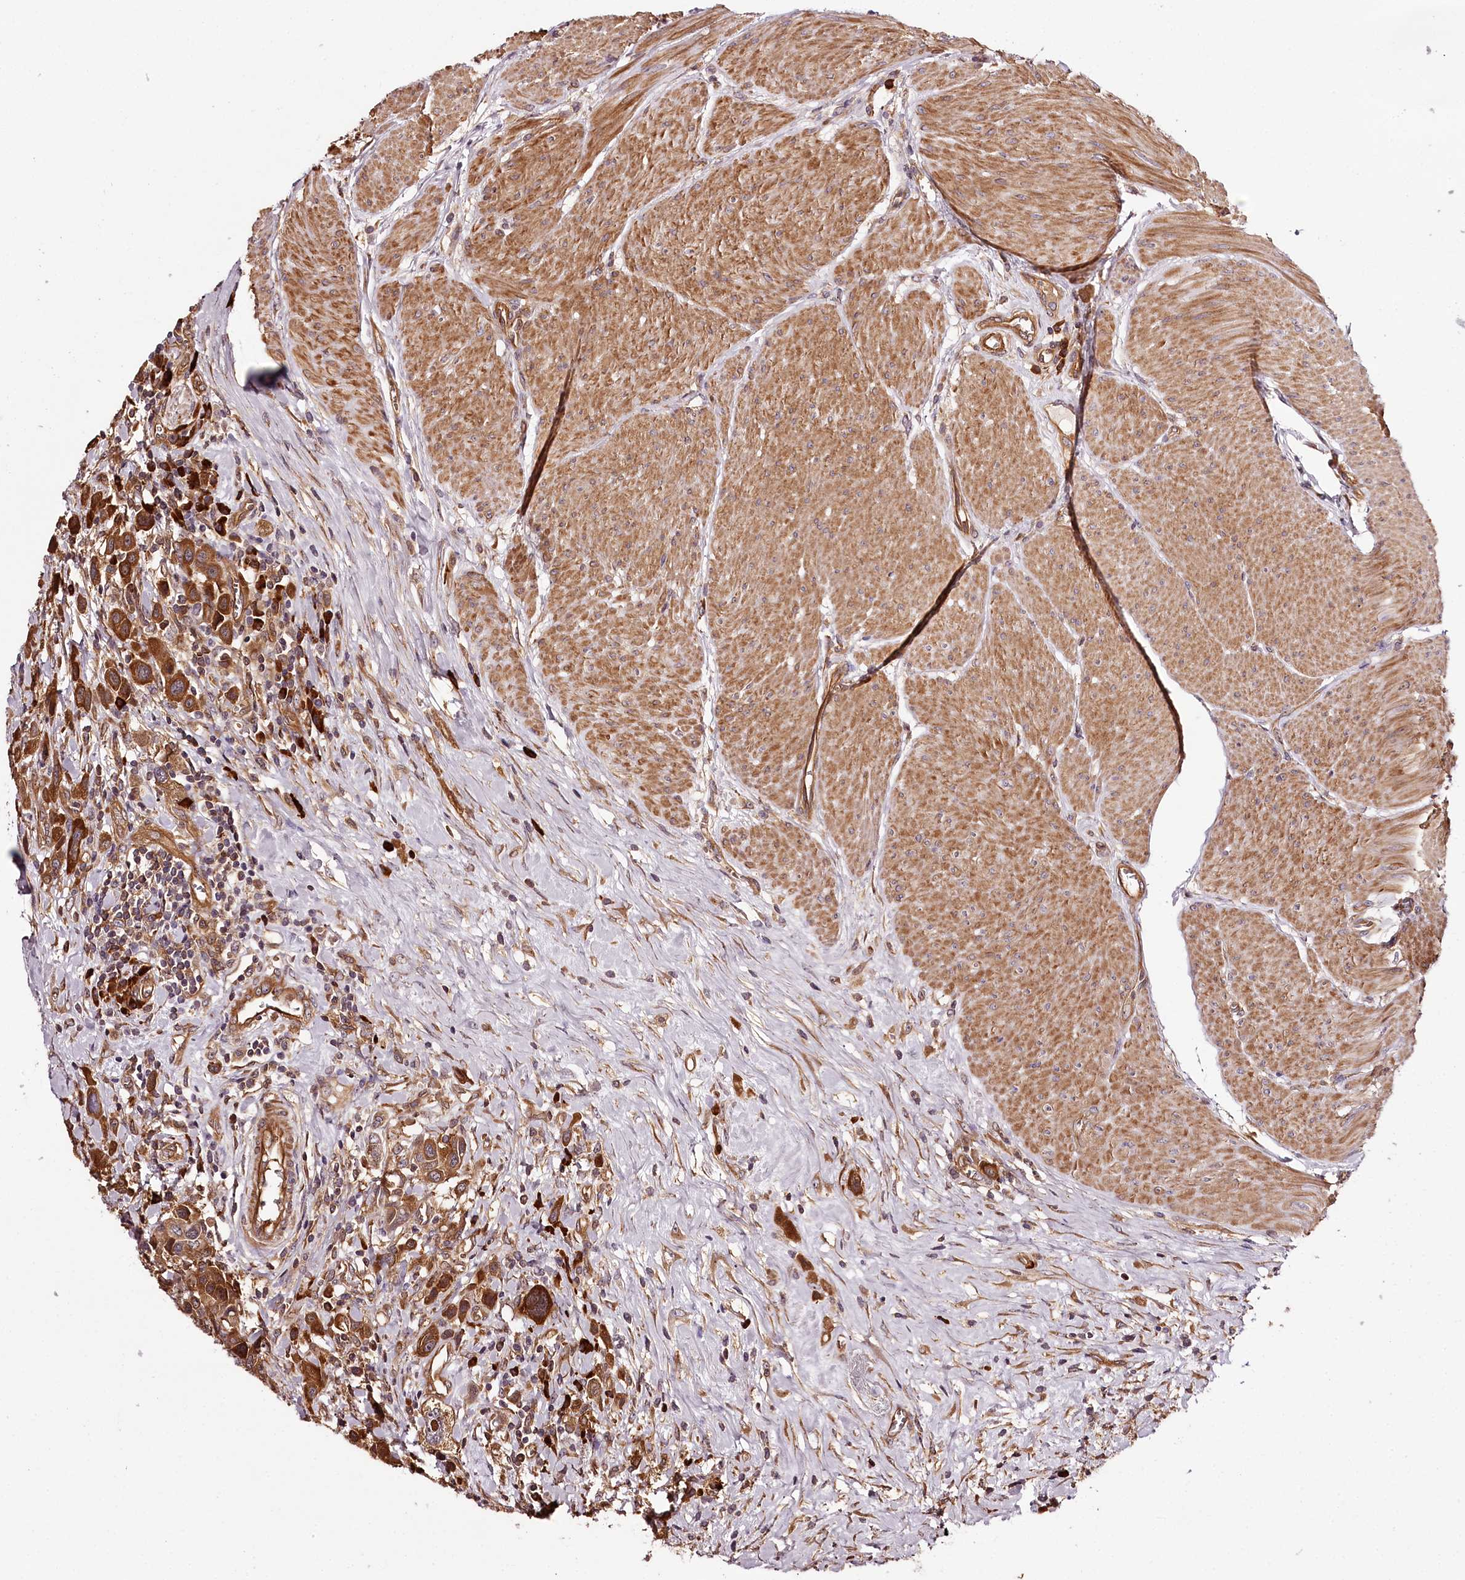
{"staining": {"intensity": "strong", "quantity": ">75%", "location": "cytoplasmic/membranous"}, "tissue": "urothelial cancer", "cell_type": "Tumor cells", "image_type": "cancer", "snomed": [{"axis": "morphology", "description": "Urothelial carcinoma, High grade"}, {"axis": "topography", "description": "Urinary bladder"}], "caption": "Brown immunohistochemical staining in urothelial cancer demonstrates strong cytoplasmic/membranous expression in about >75% of tumor cells.", "gene": "TARS1", "patient": {"sex": "male", "age": 50}}